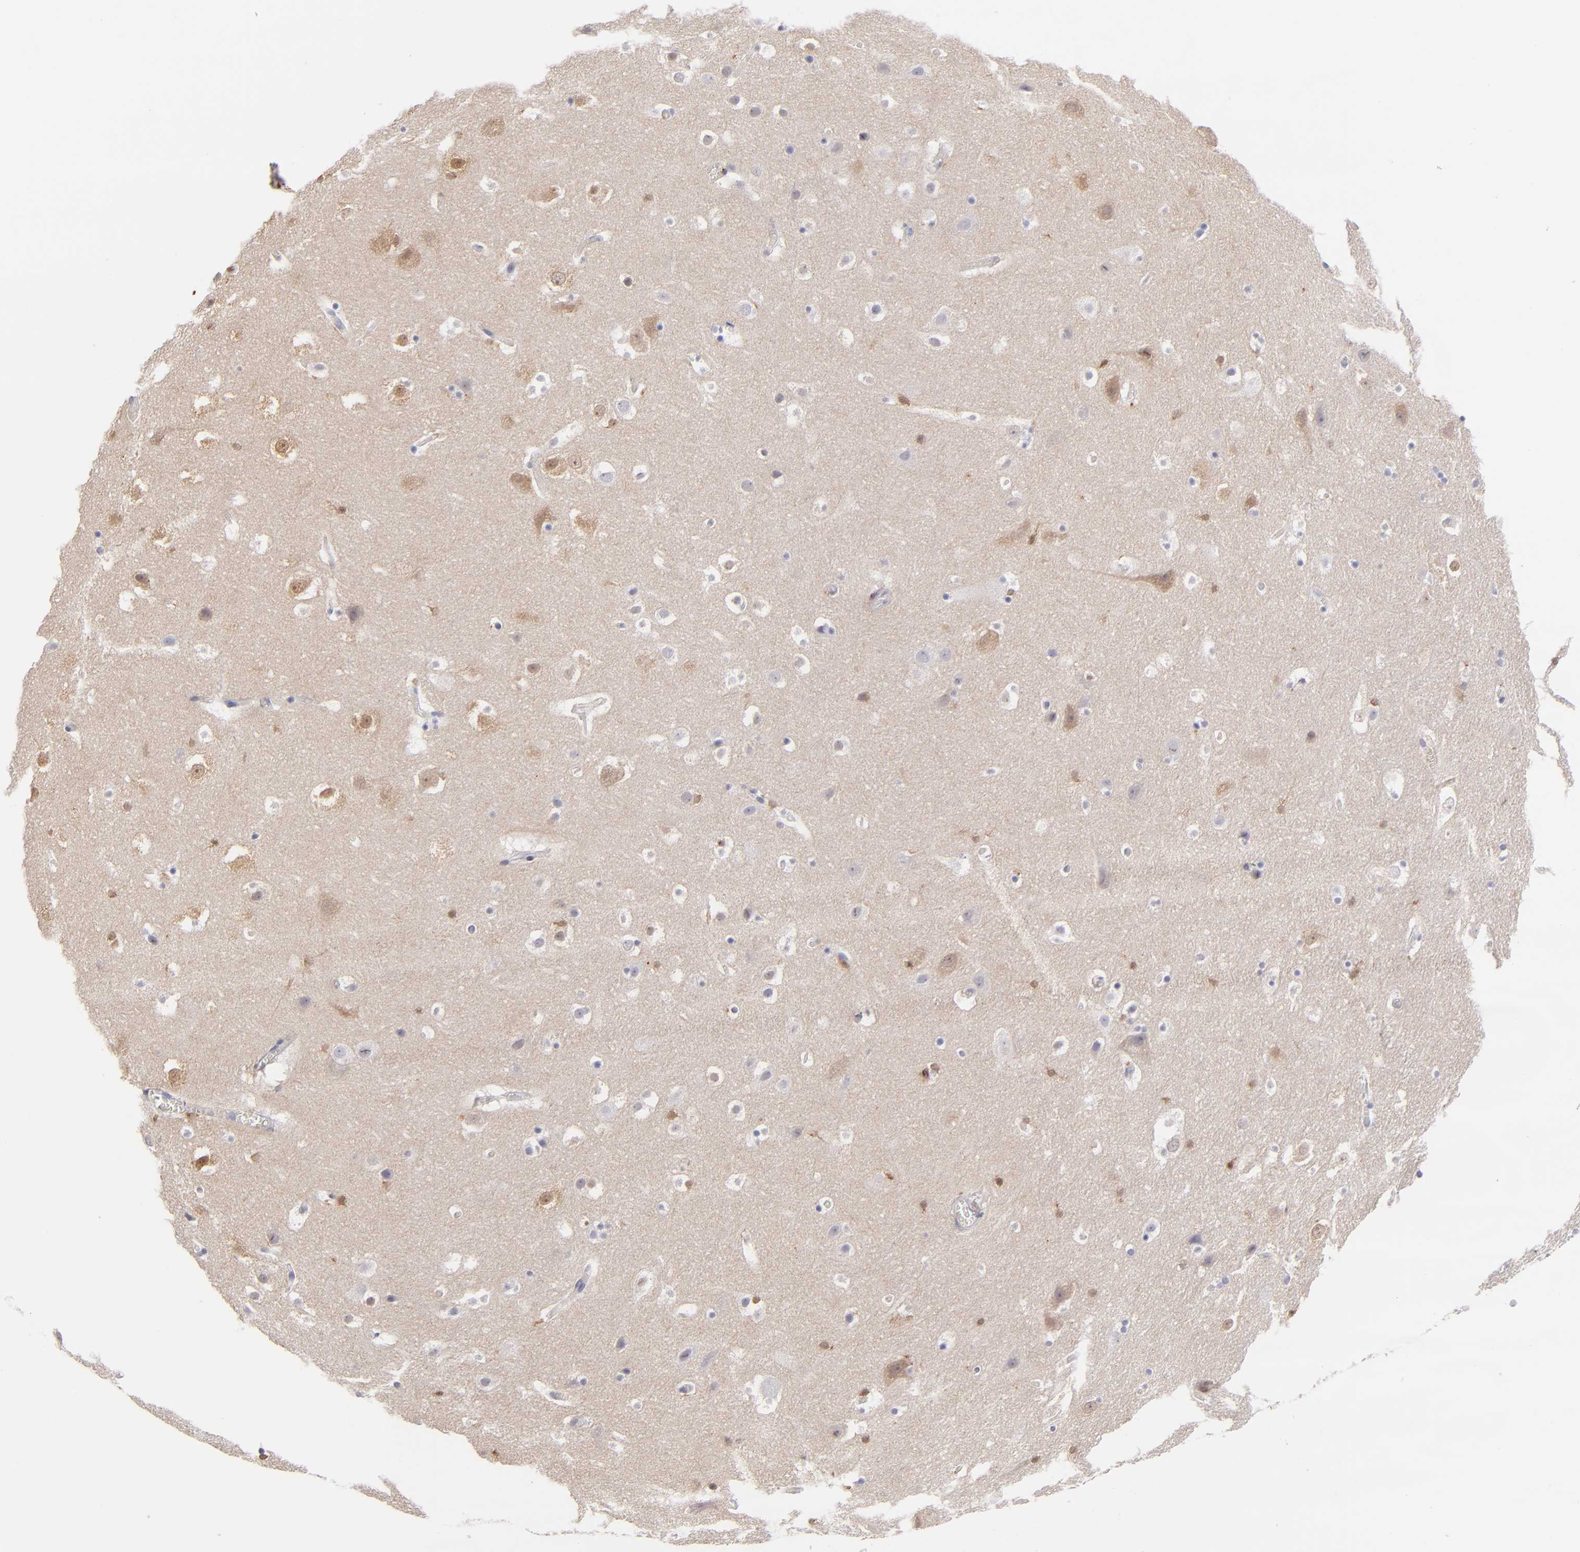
{"staining": {"intensity": "moderate", "quantity": "<25%", "location": "cytoplasmic/membranous"}, "tissue": "hippocampus", "cell_type": "Glial cells", "image_type": "normal", "snomed": [{"axis": "morphology", "description": "Normal tissue, NOS"}, {"axis": "topography", "description": "Hippocampus"}], "caption": "Immunohistochemical staining of unremarkable human hippocampus displays moderate cytoplasmic/membranous protein expression in about <25% of glial cells. (DAB (3,3'-diaminobenzidine) IHC, brown staining for protein, blue staining for nuclei).", "gene": "PRKCD", "patient": {"sex": "male", "age": 45}}